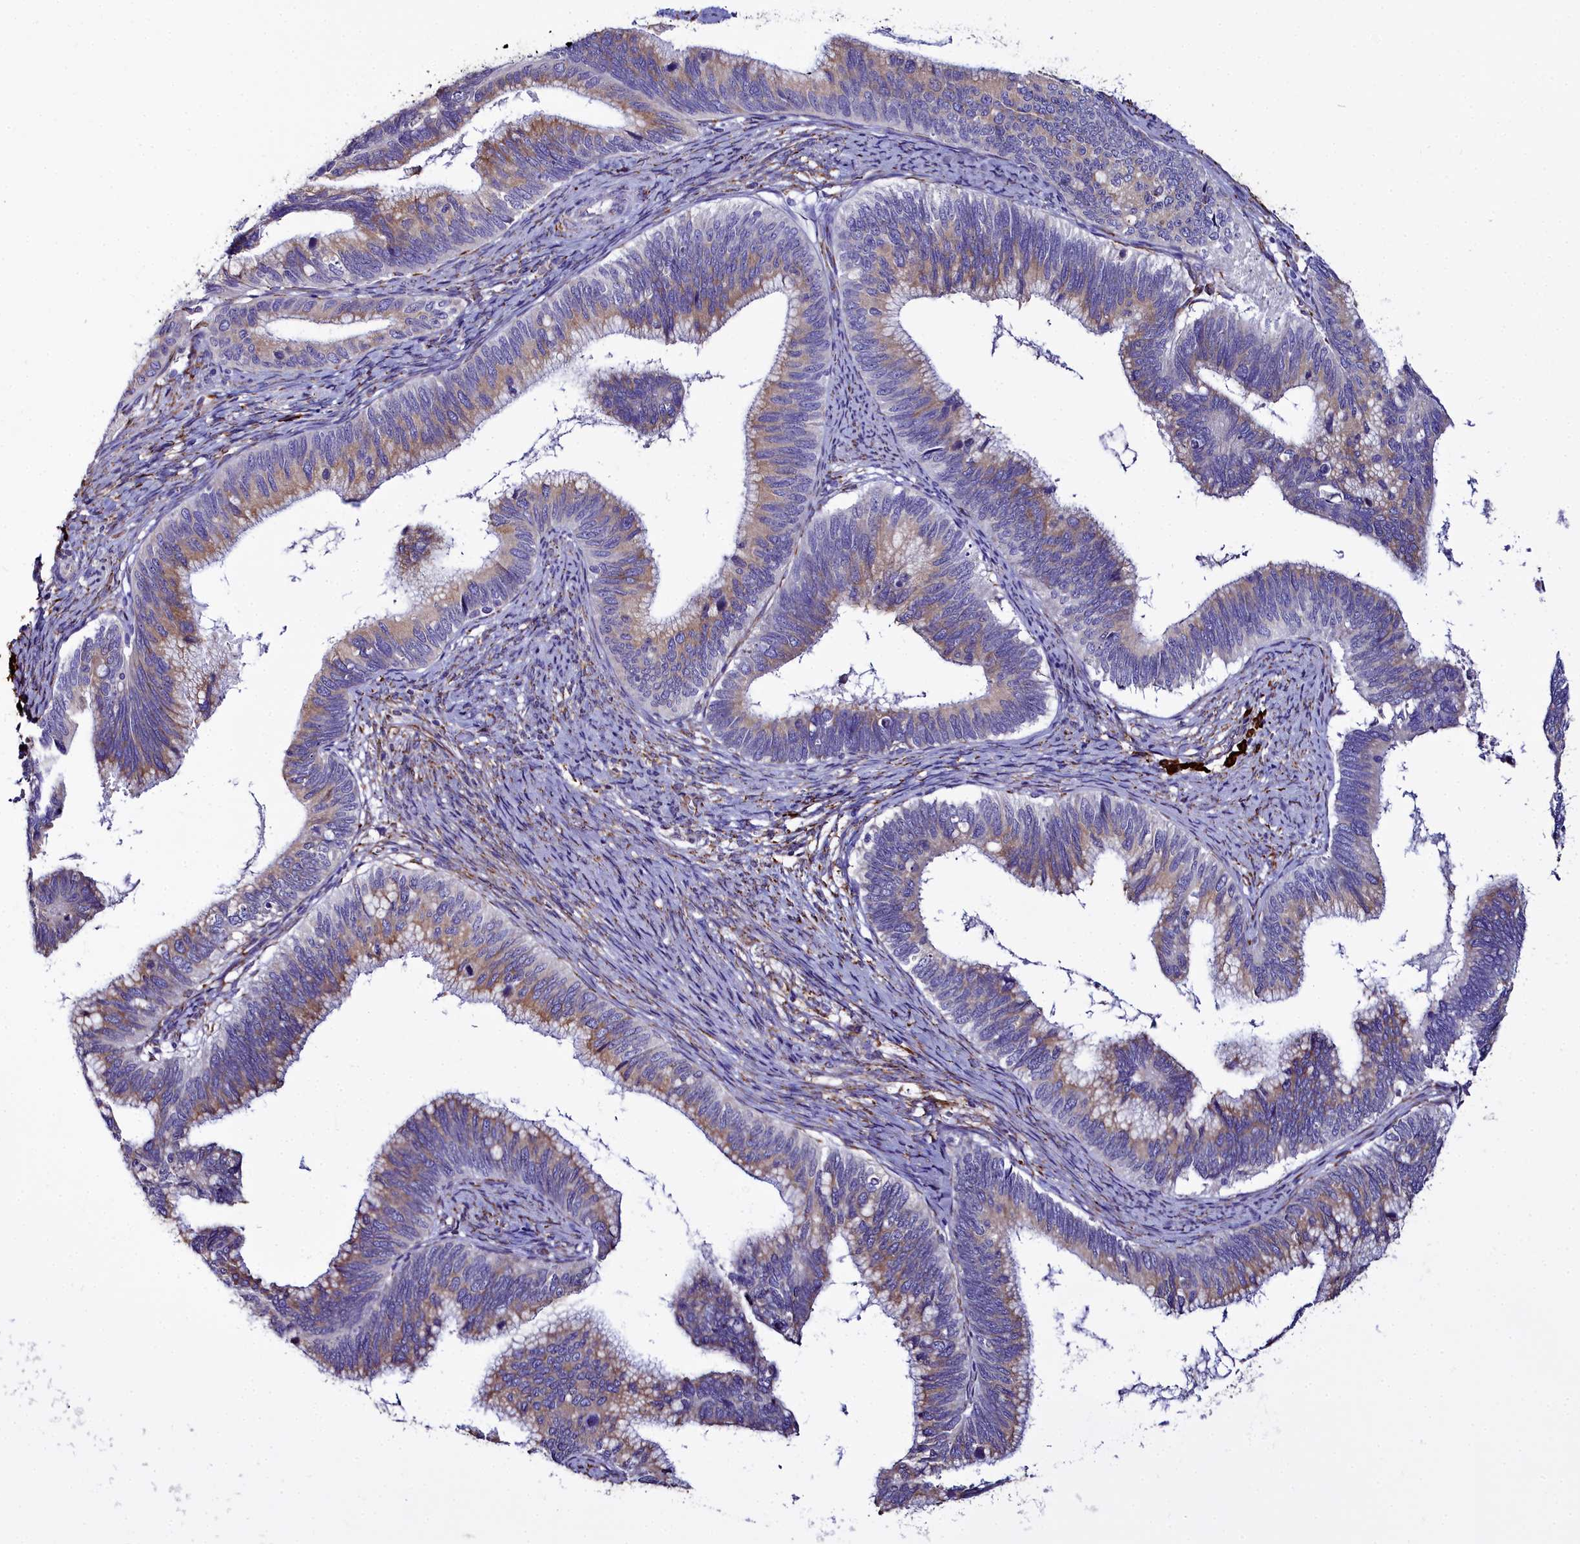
{"staining": {"intensity": "moderate", "quantity": ">75%", "location": "cytoplasmic/membranous"}, "tissue": "cervical cancer", "cell_type": "Tumor cells", "image_type": "cancer", "snomed": [{"axis": "morphology", "description": "Adenocarcinoma, NOS"}, {"axis": "topography", "description": "Cervix"}], "caption": "DAB (3,3'-diaminobenzidine) immunohistochemical staining of adenocarcinoma (cervical) exhibits moderate cytoplasmic/membranous protein expression in approximately >75% of tumor cells. The staining is performed using DAB brown chromogen to label protein expression. The nuclei are counter-stained blue using hematoxylin.", "gene": "TXNDC5", "patient": {"sex": "female", "age": 42}}